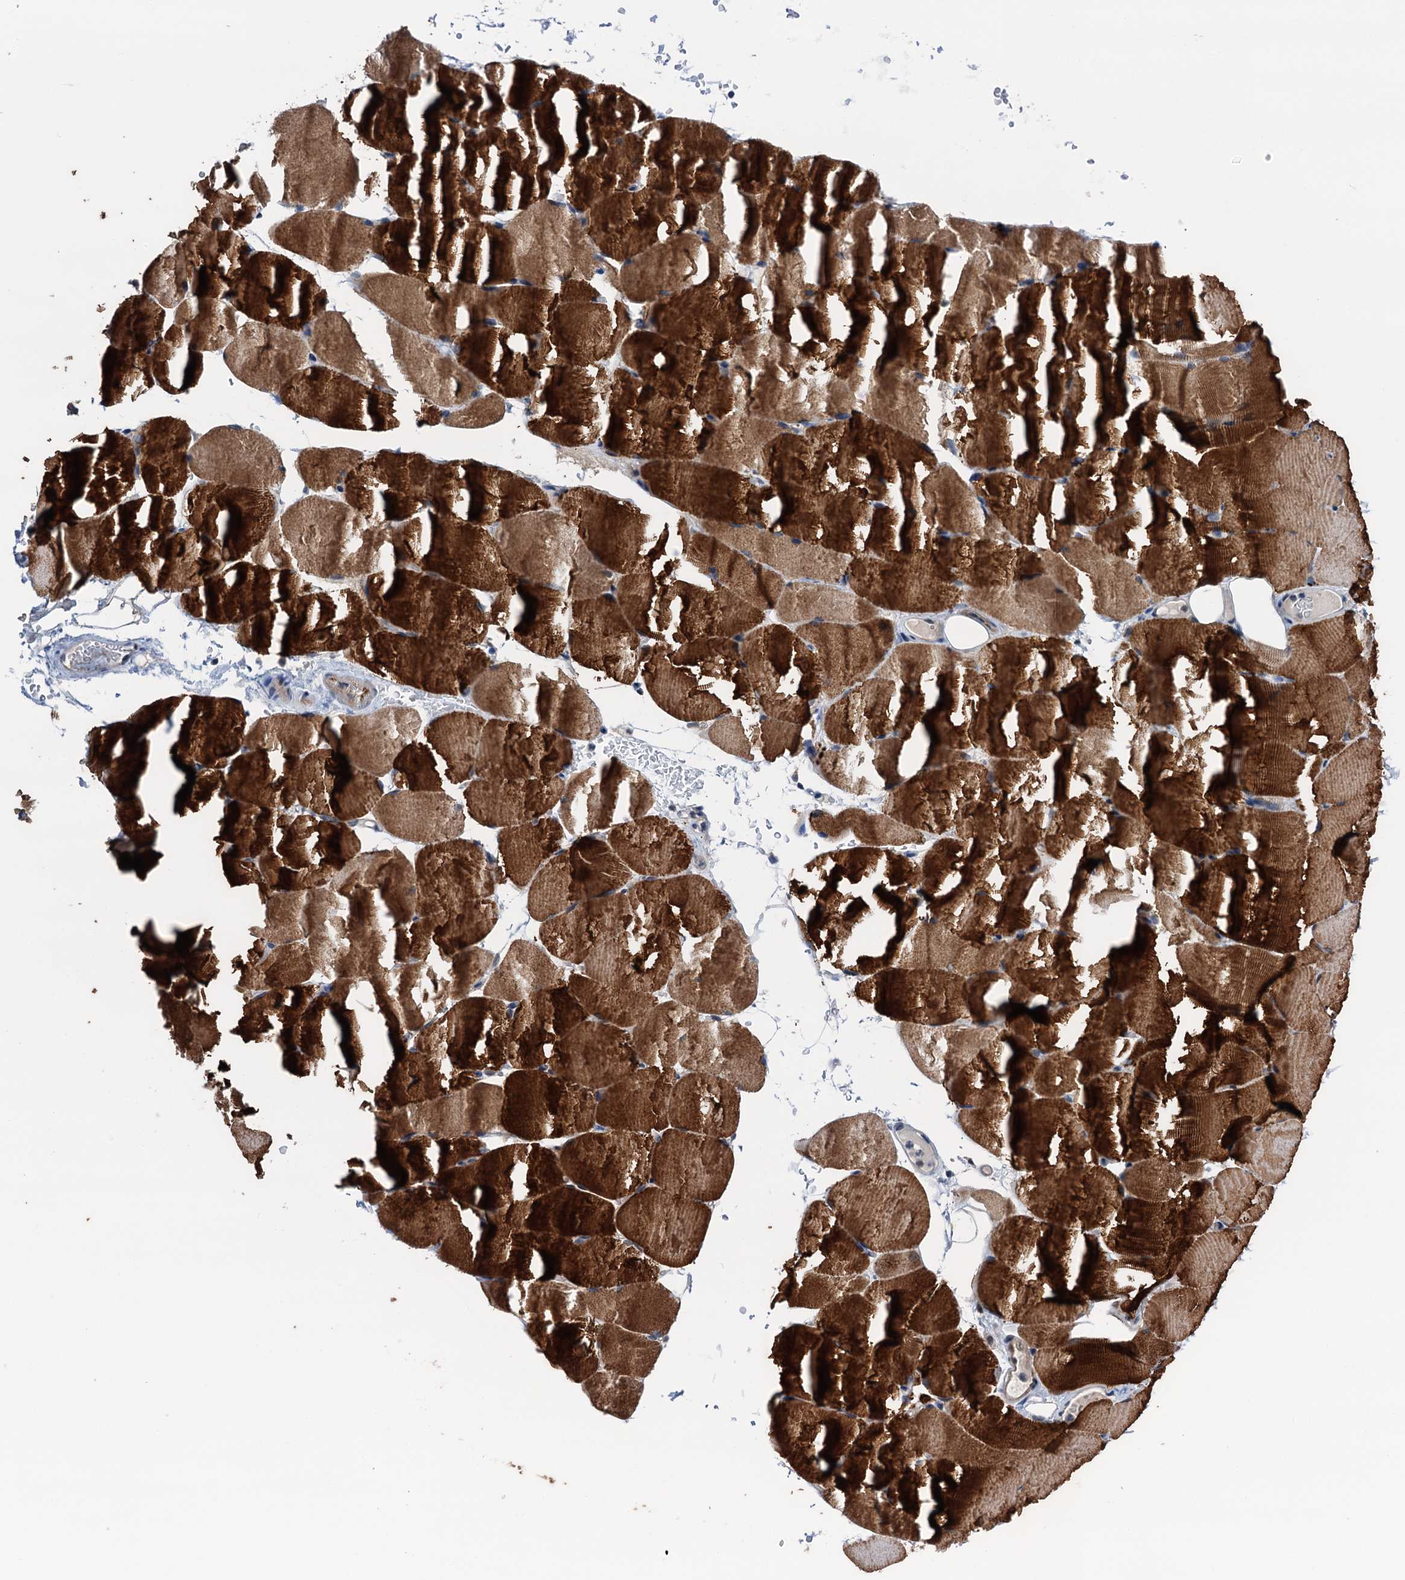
{"staining": {"intensity": "strong", "quantity": ">75%", "location": "cytoplasmic/membranous"}, "tissue": "skeletal muscle", "cell_type": "Myocytes", "image_type": "normal", "snomed": [{"axis": "morphology", "description": "Normal tissue, NOS"}, {"axis": "topography", "description": "Skeletal muscle"}, {"axis": "topography", "description": "Parathyroid gland"}], "caption": "Brown immunohistochemical staining in benign human skeletal muscle exhibits strong cytoplasmic/membranous expression in about >75% of myocytes.", "gene": "ELAC1", "patient": {"sex": "female", "age": 37}}